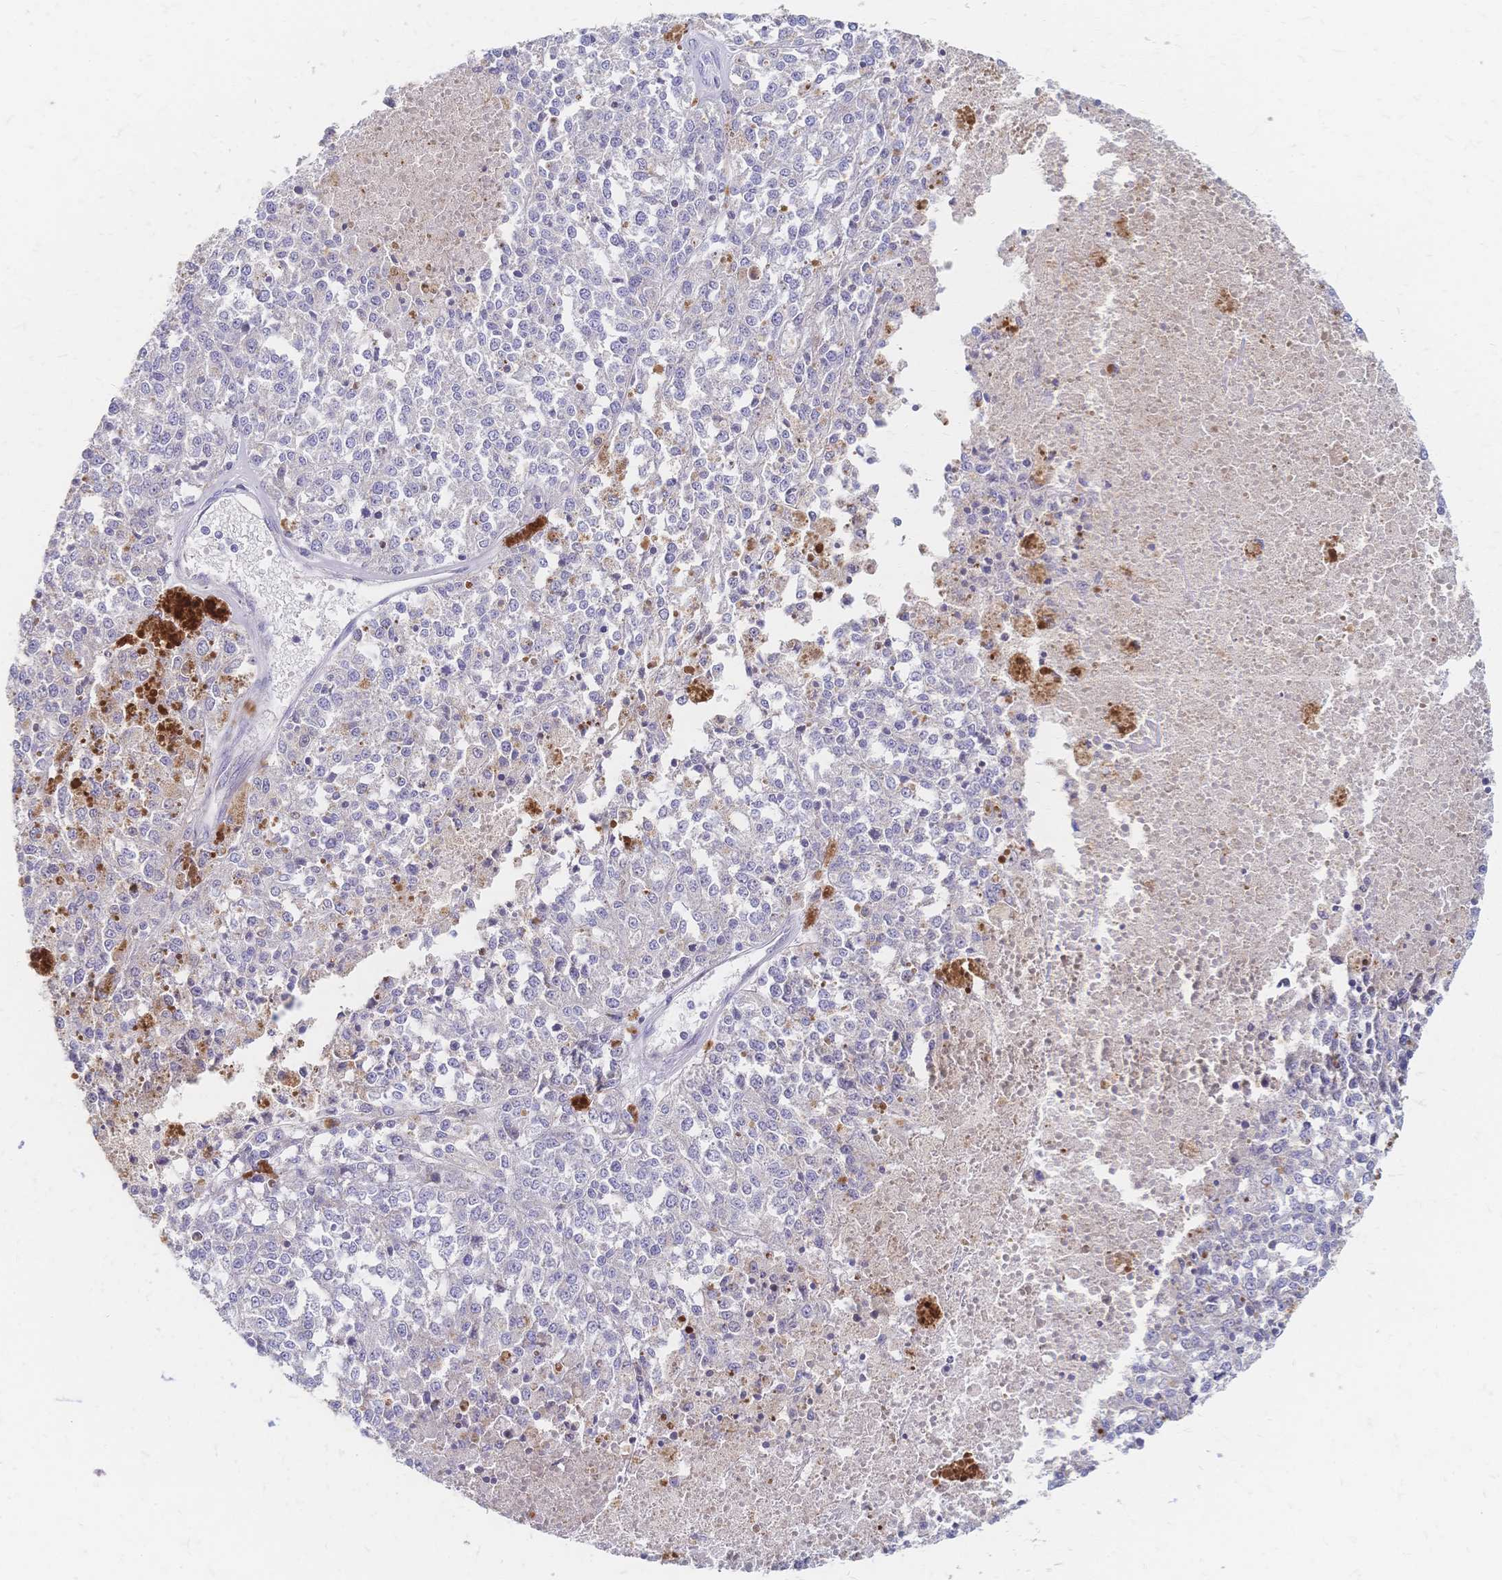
{"staining": {"intensity": "negative", "quantity": "none", "location": "none"}, "tissue": "melanoma", "cell_type": "Tumor cells", "image_type": "cancer", "snomed": [{"axis": "morphology", "description": "Malignant melanoma, Metastatic site"}, {"axis": "topography", "description": "Lymph node"}], "caption": "This is a micrograph of immunohistochemistry staining of malignant melanoma (metastatic site), which shows no positivity in tumor cells.", "gene": "VWC2L", "patient": {"sex": "female", "age": 64}}